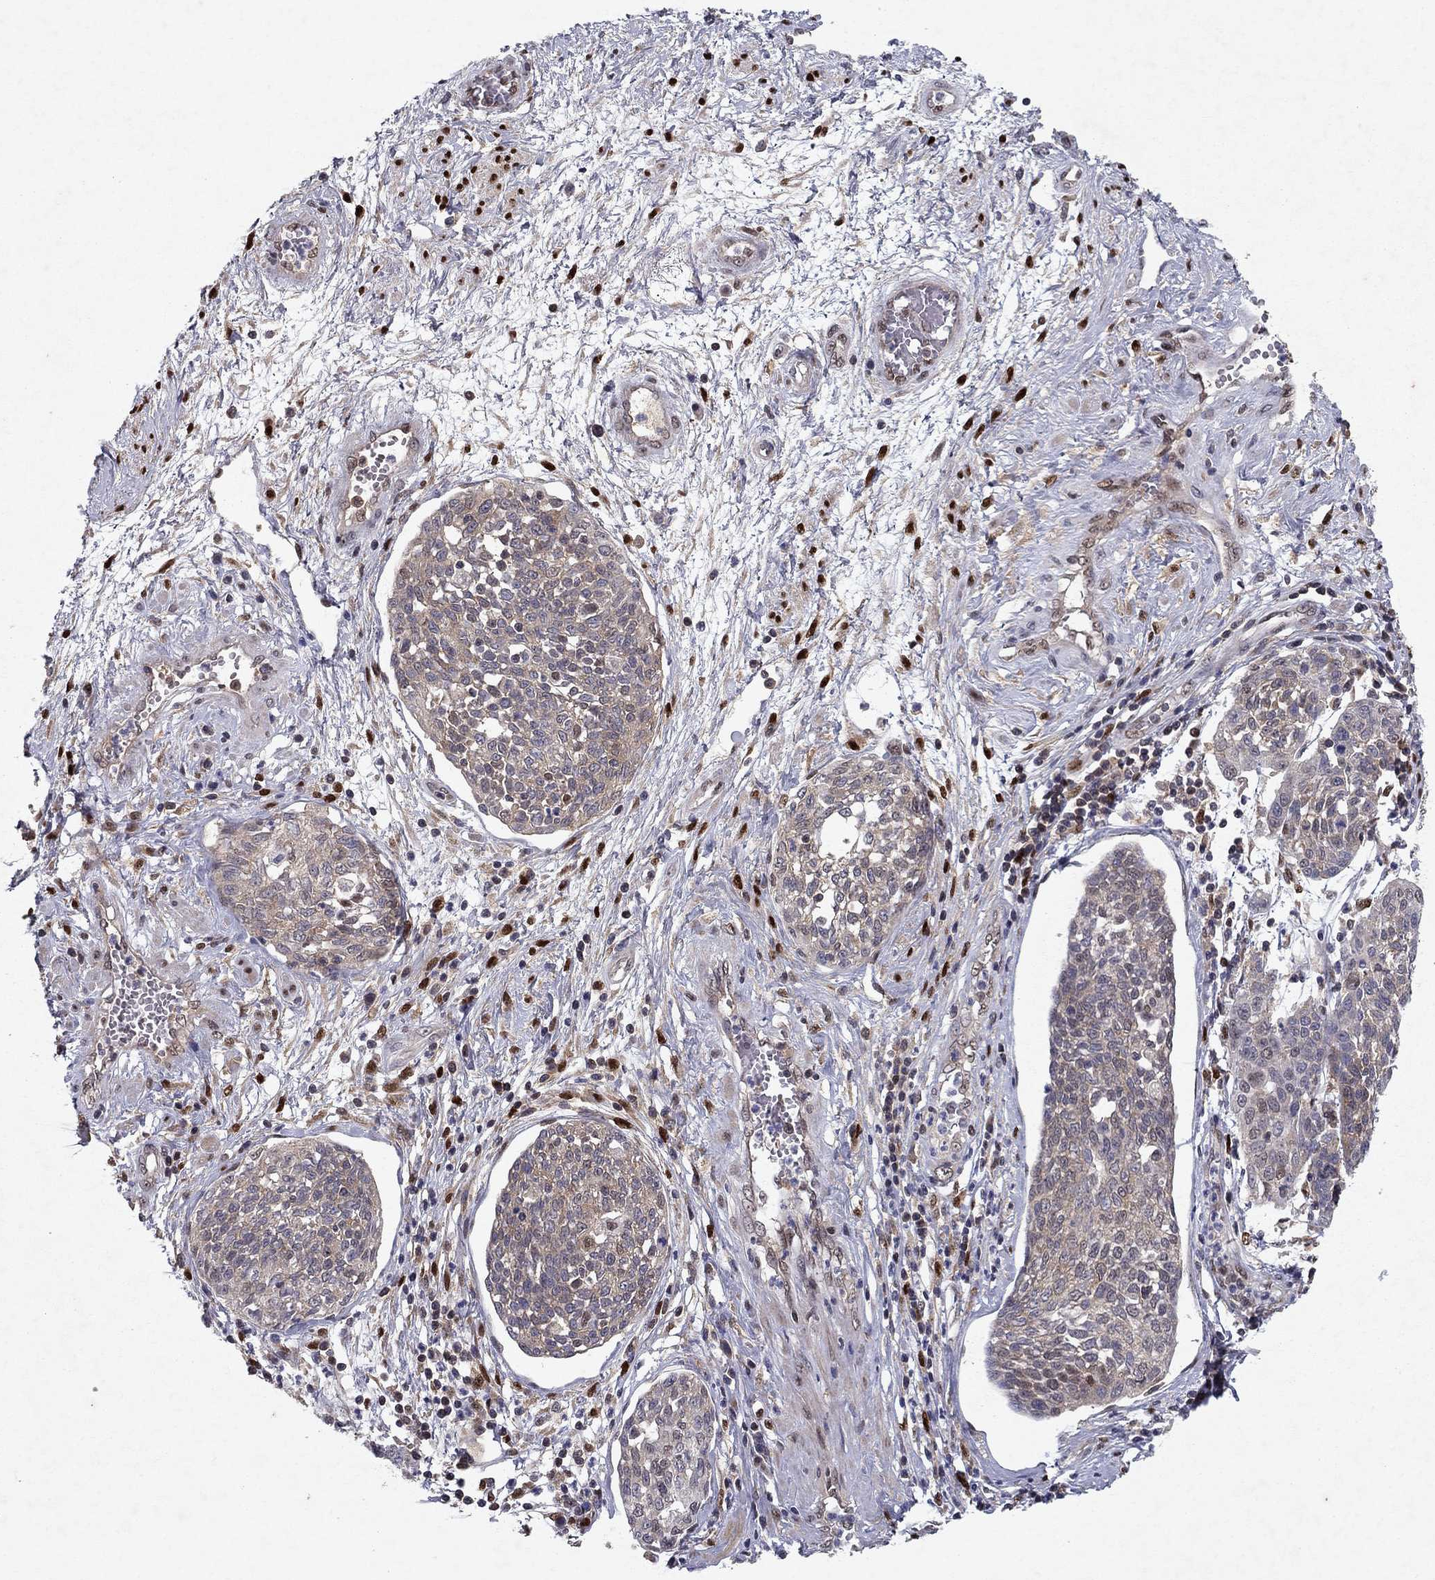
{"staining": {"intensity": "negative", "quantity": "none", "location": "none"}, "tissue": "cervical cancer", "cell_type": "Tumor cells", "image_type": "cancer", "snomed": [{"axis": "morphology", "description": "Squamous cell carcinoma, NOS"}, {"axis": "topography", "description": "Cervix"}], "caption": "Immunohistochemical staining of squamous cell carcinoma (cervical) displays no significant expression in tumor cells.", "gene": "CRTC1", "patient": {"sex": "female", "age": 34}}